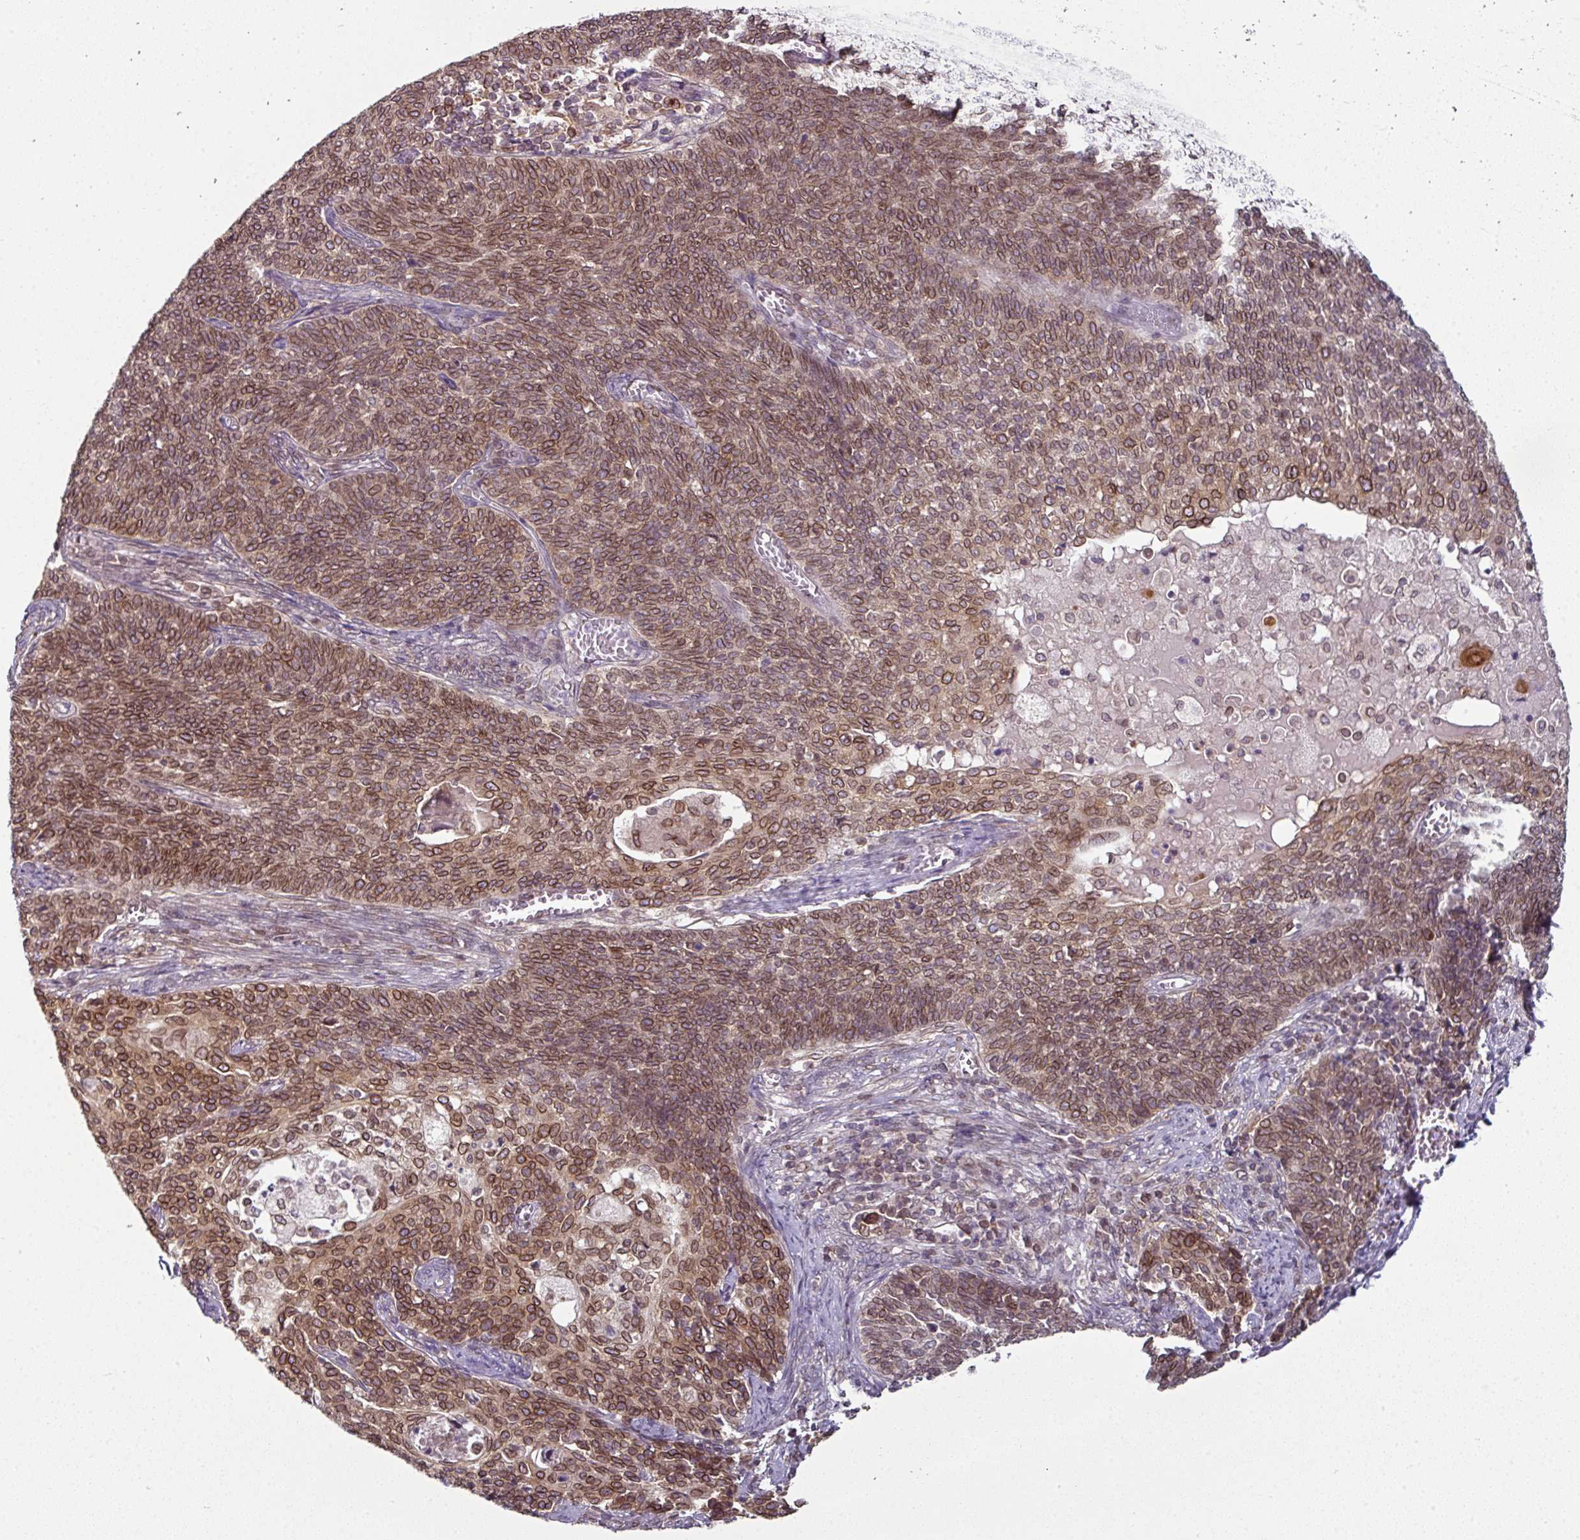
{"staining": {"intensity": "strong", "quantity": ">75%", "location": "cytoplasmic/membranous,nuclear"}, "tissue": "cervical cancer", "cell_type": "Tumor cells", "image_type": "cancer", "snomed": [{"axis": "morphology", "description": "Squamous cell carcinoma, NOS"}, {"axis": "topography", "description": "Cervix"}], "caption": "Cervical cancer stained for a protein (brown) displays strong cytoplasmic/membranous and nuclear positive positivity in approximately >75% of tumor cells.", "gene": "RANGAP1", "patient": {"sex": "female", "age": 39}}